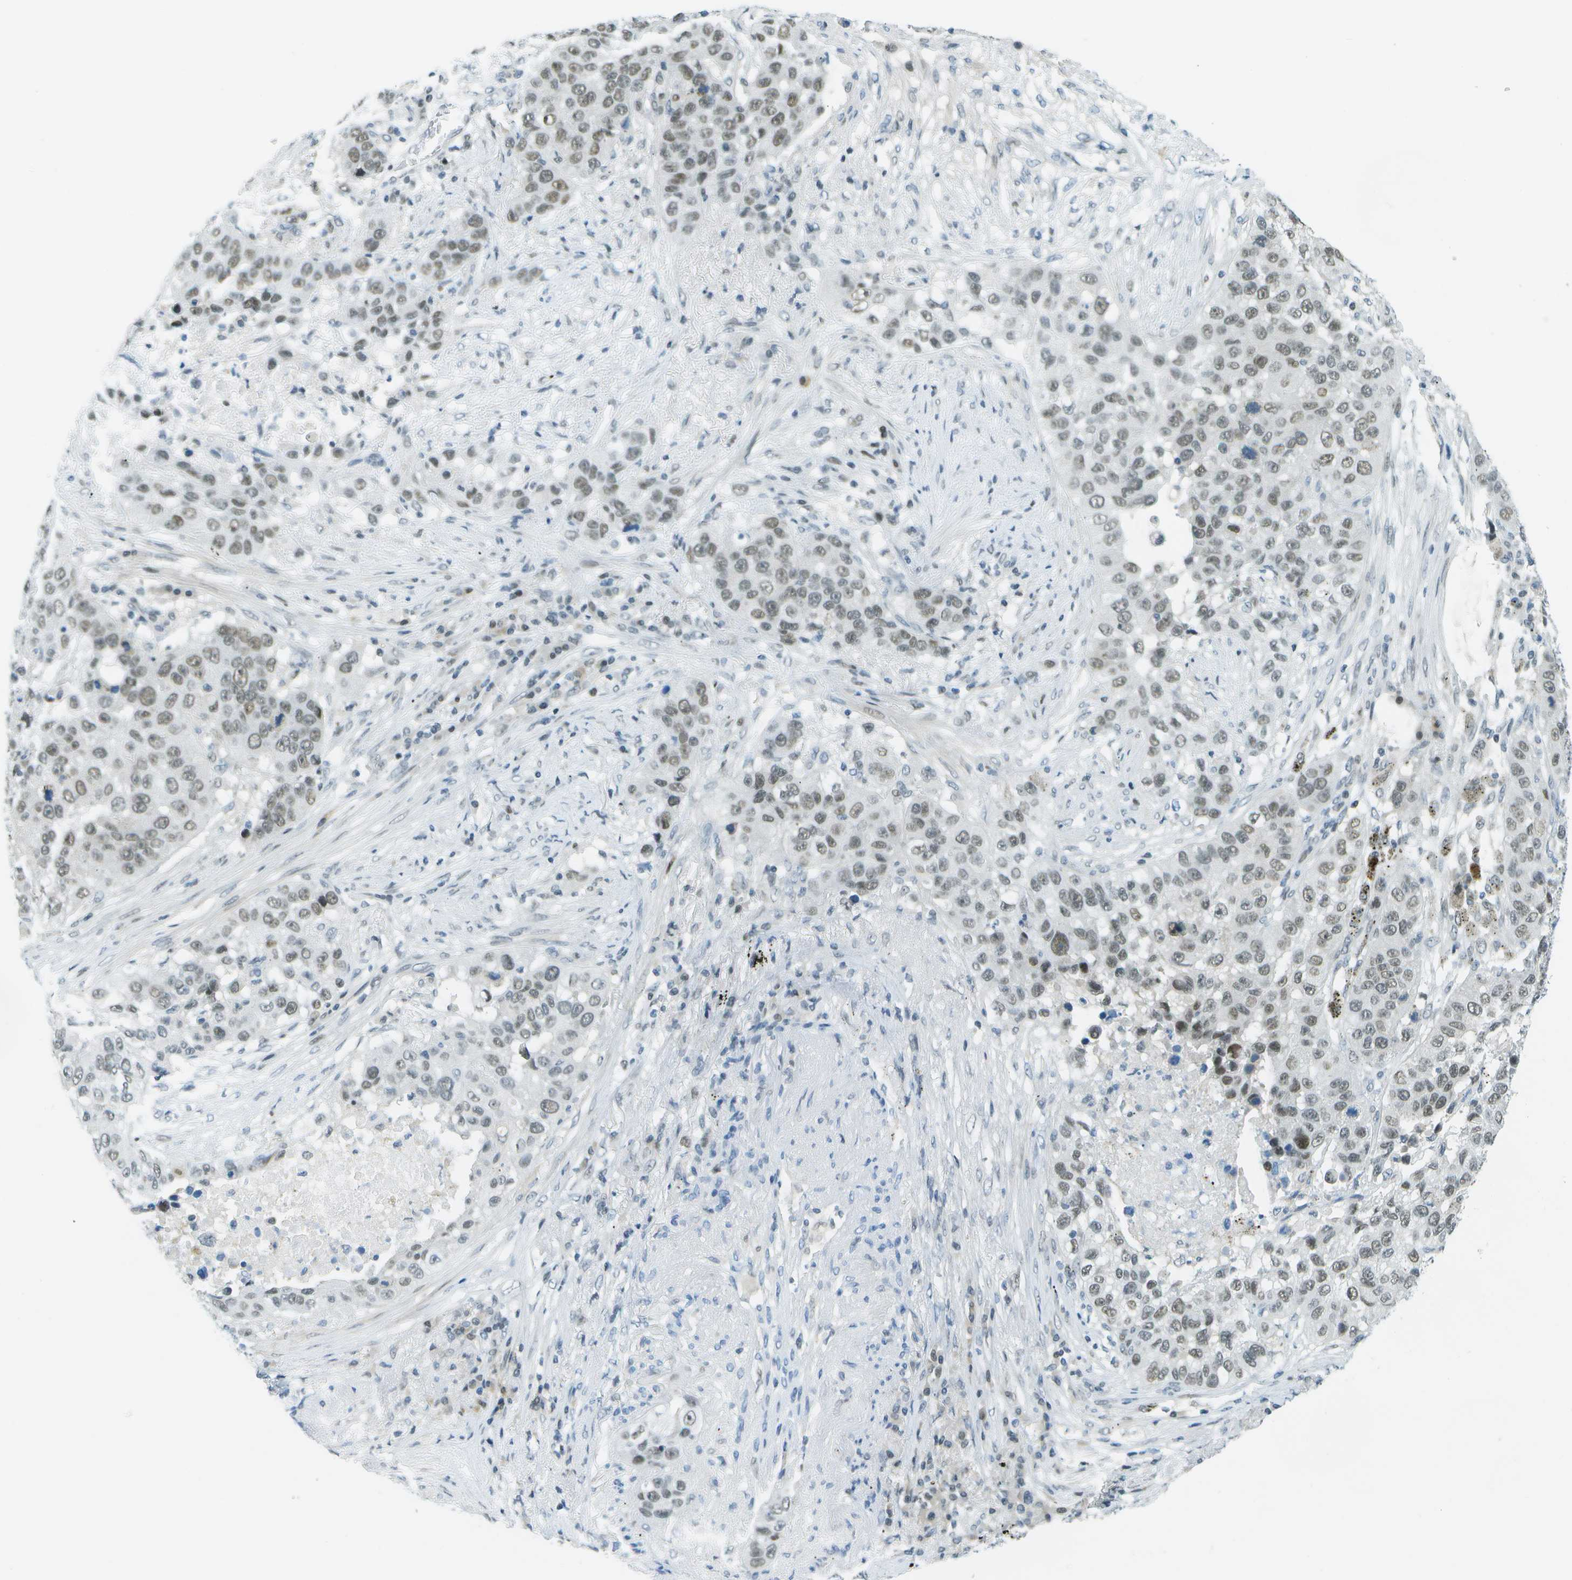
{"staining": {"intensity": "moderate", "quantity": ">75%", "location": "nuclear"}, "tissue": "lung cancer", "cell_type": "Tumor cells", "image_type": "cancer", "snomed": [{"axis": "morphology", "description": "Squamous cell carcinoma, NOS"}, {"axis": "topography", "description": "Lung"}], "caption": "Immunohistochemistry (DAB (3,3'-diaminobenzidine)) staining of human lung cancer (squamous cell carcinoma) displays moderate nuclear protein staining in approximately >75% of tumor cells. Using DAB (brown) and hematoxylin (blue) stains, captured at high magnification using brightfield microscopy.", "gene": "NEK11", "patient": {"sex": "male", "age": 57}}